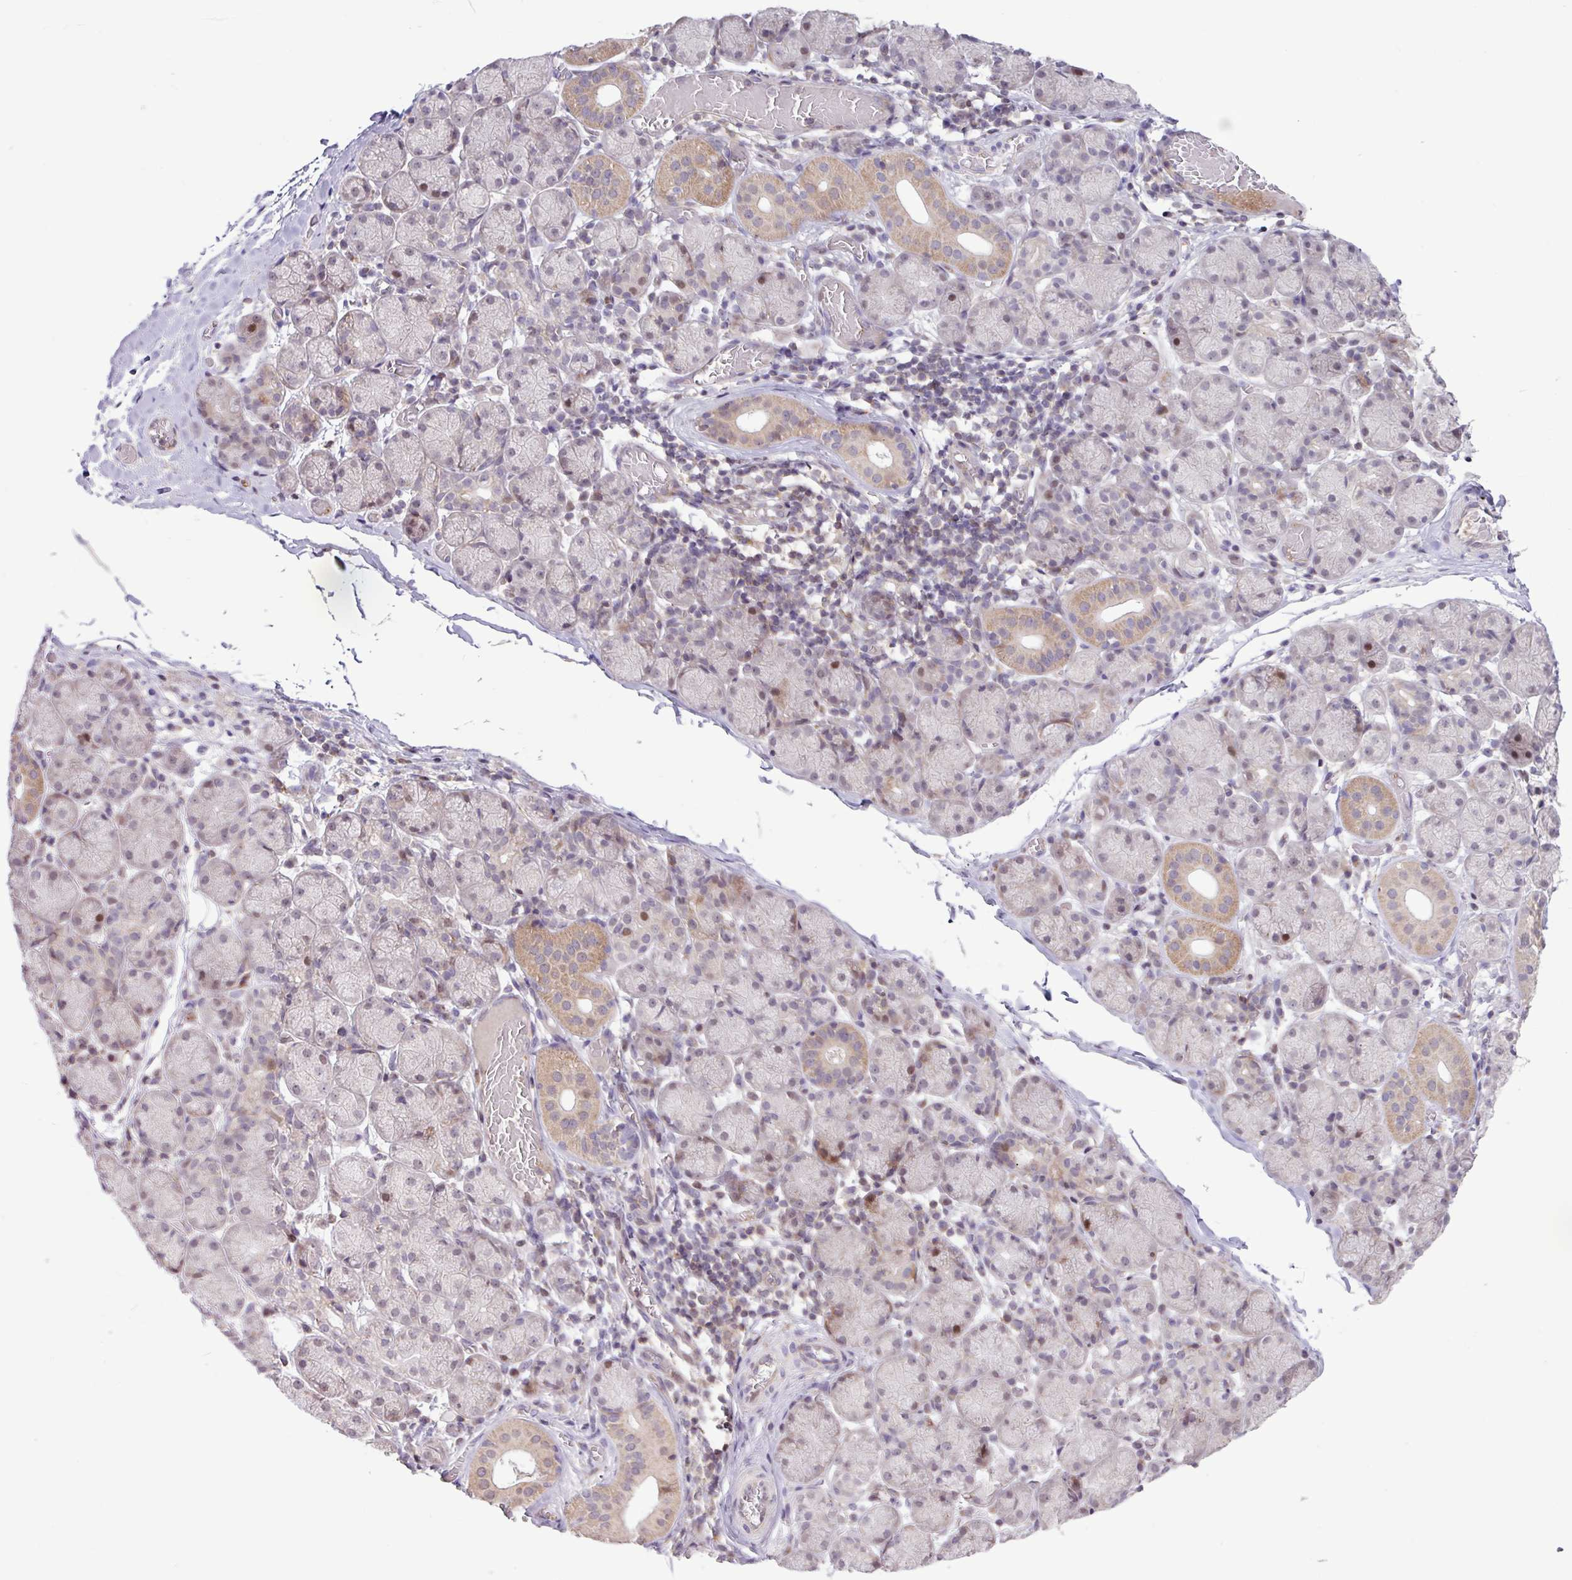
{"staining": {"intensity": "moderate", "quantity": "<25%", "location": "cytoplasmic/membranous,nuclear"}, "tissue": "salivary gland", "cell_type": "Glandular cells", "image_type": "normal", "snomed": [{"axis": "morphology", "description": "Normal tissue, NOS"}, {"axis": "topography", "description": "Salivary gland"}], "caption": "Protein expression analysis of normal human salivary gland reveals moderate cytoplasmic/membranous,nuclear staining in approximately <25% of glandular cells. (DAB (3,3'-diaminobenzidine) IHC, brown staining for protein, blue staining for nuclei).", "gene": "RTL3", "patient": {"sex": "female", "age": 24}}